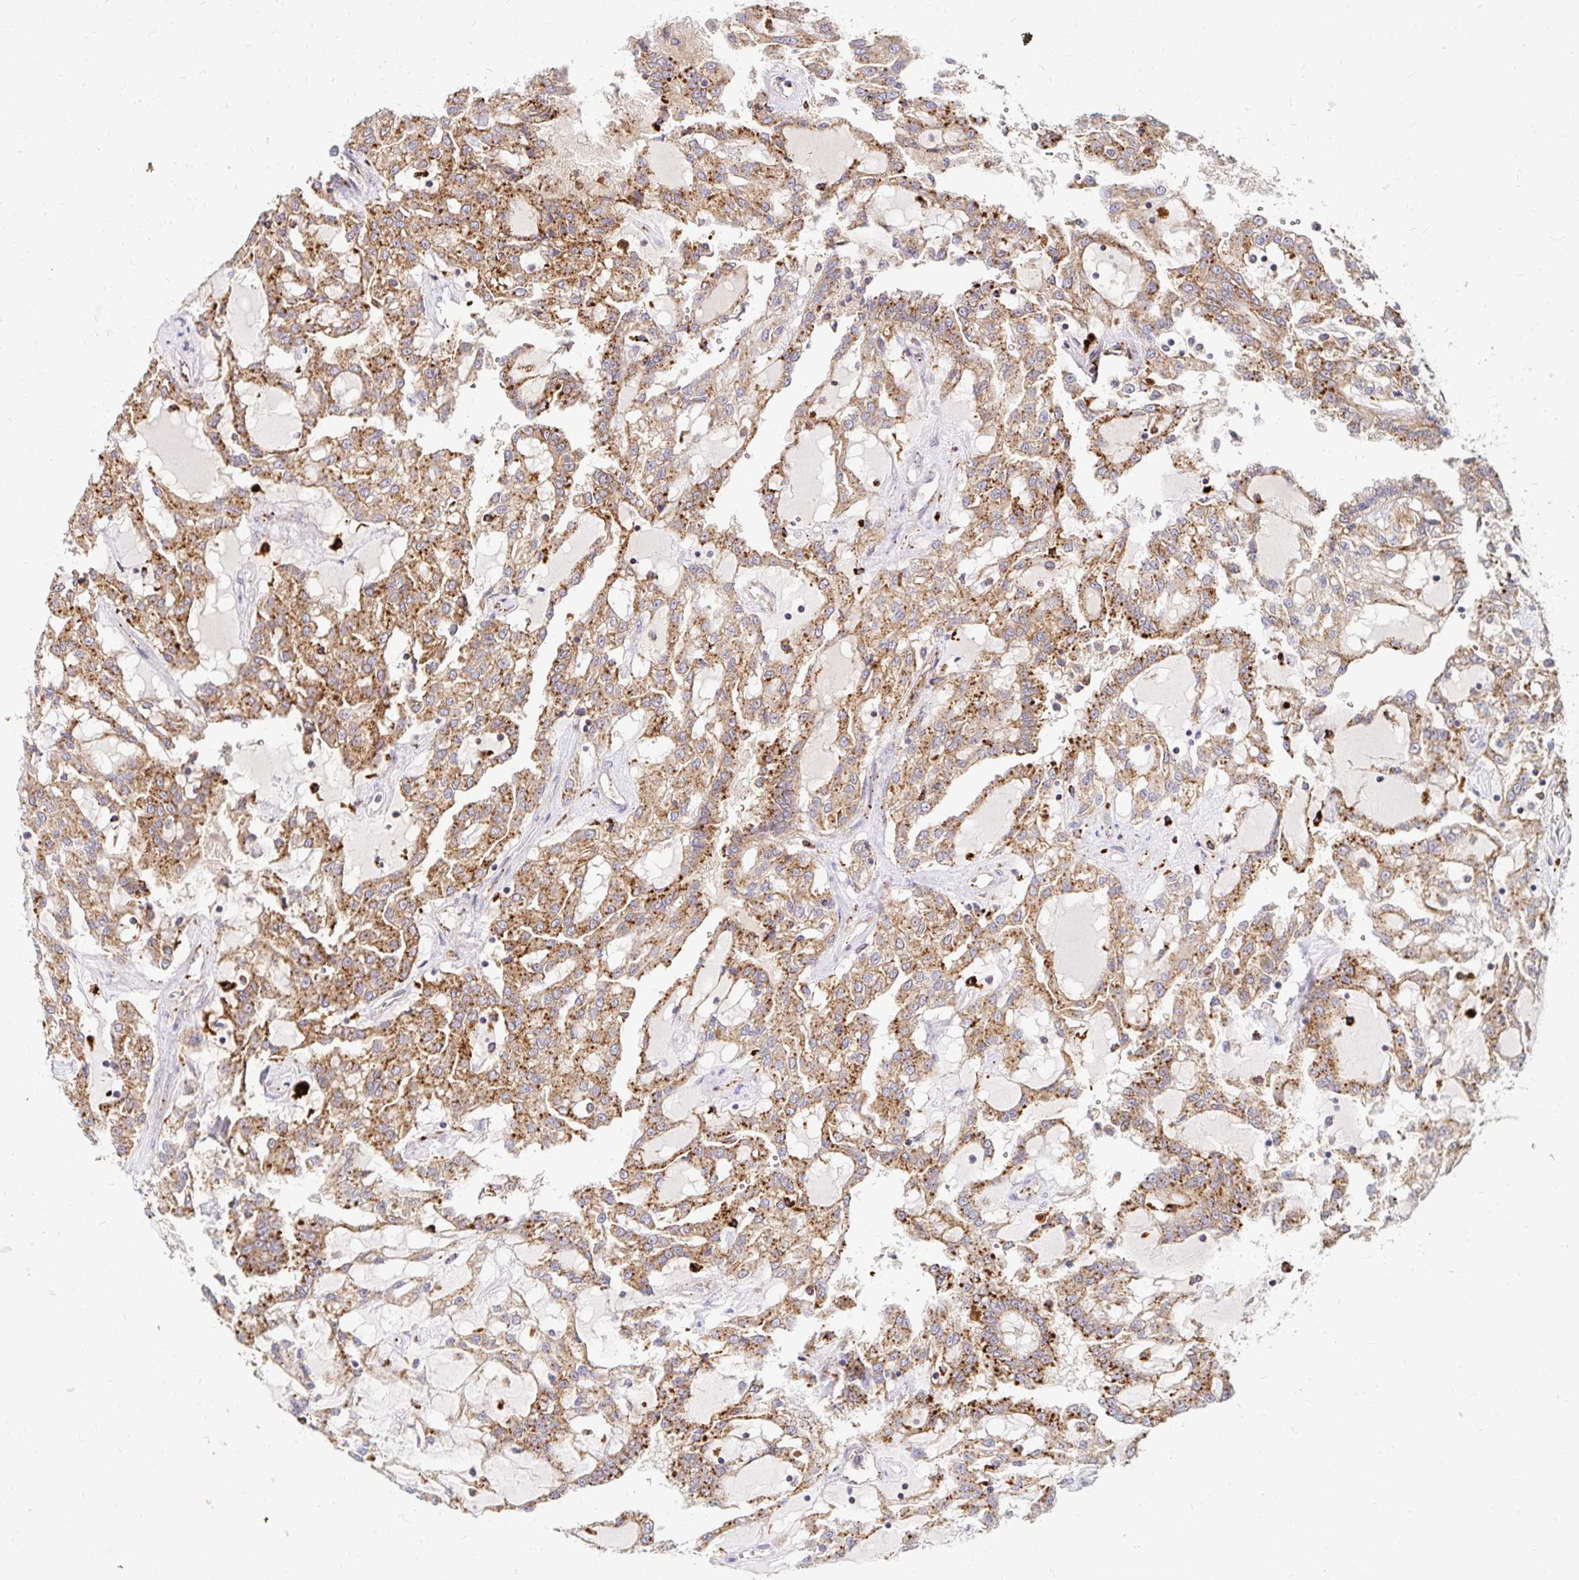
{"staining": {"intensity": "moderate", "quantity": ">75%", "location": "cytoplasmic/membranous"}, "tissue": "renal cancer", "cell_type": "Tumor cells", "image_type": "cancer", "snomed": [{"axis": "morphology", "description": "Adenocarcinoma, NOS"}, {"axis": "topography", "description": "Kidney"}], "caption": "This is a histology image of immunohistochemistry (IHC) staining of renal cancer, which shows moderate expression in the cytoplasmic/membranous of tumor cells.", "gene": "IDUA", "patient": {"sex": "male", "age": 63}}